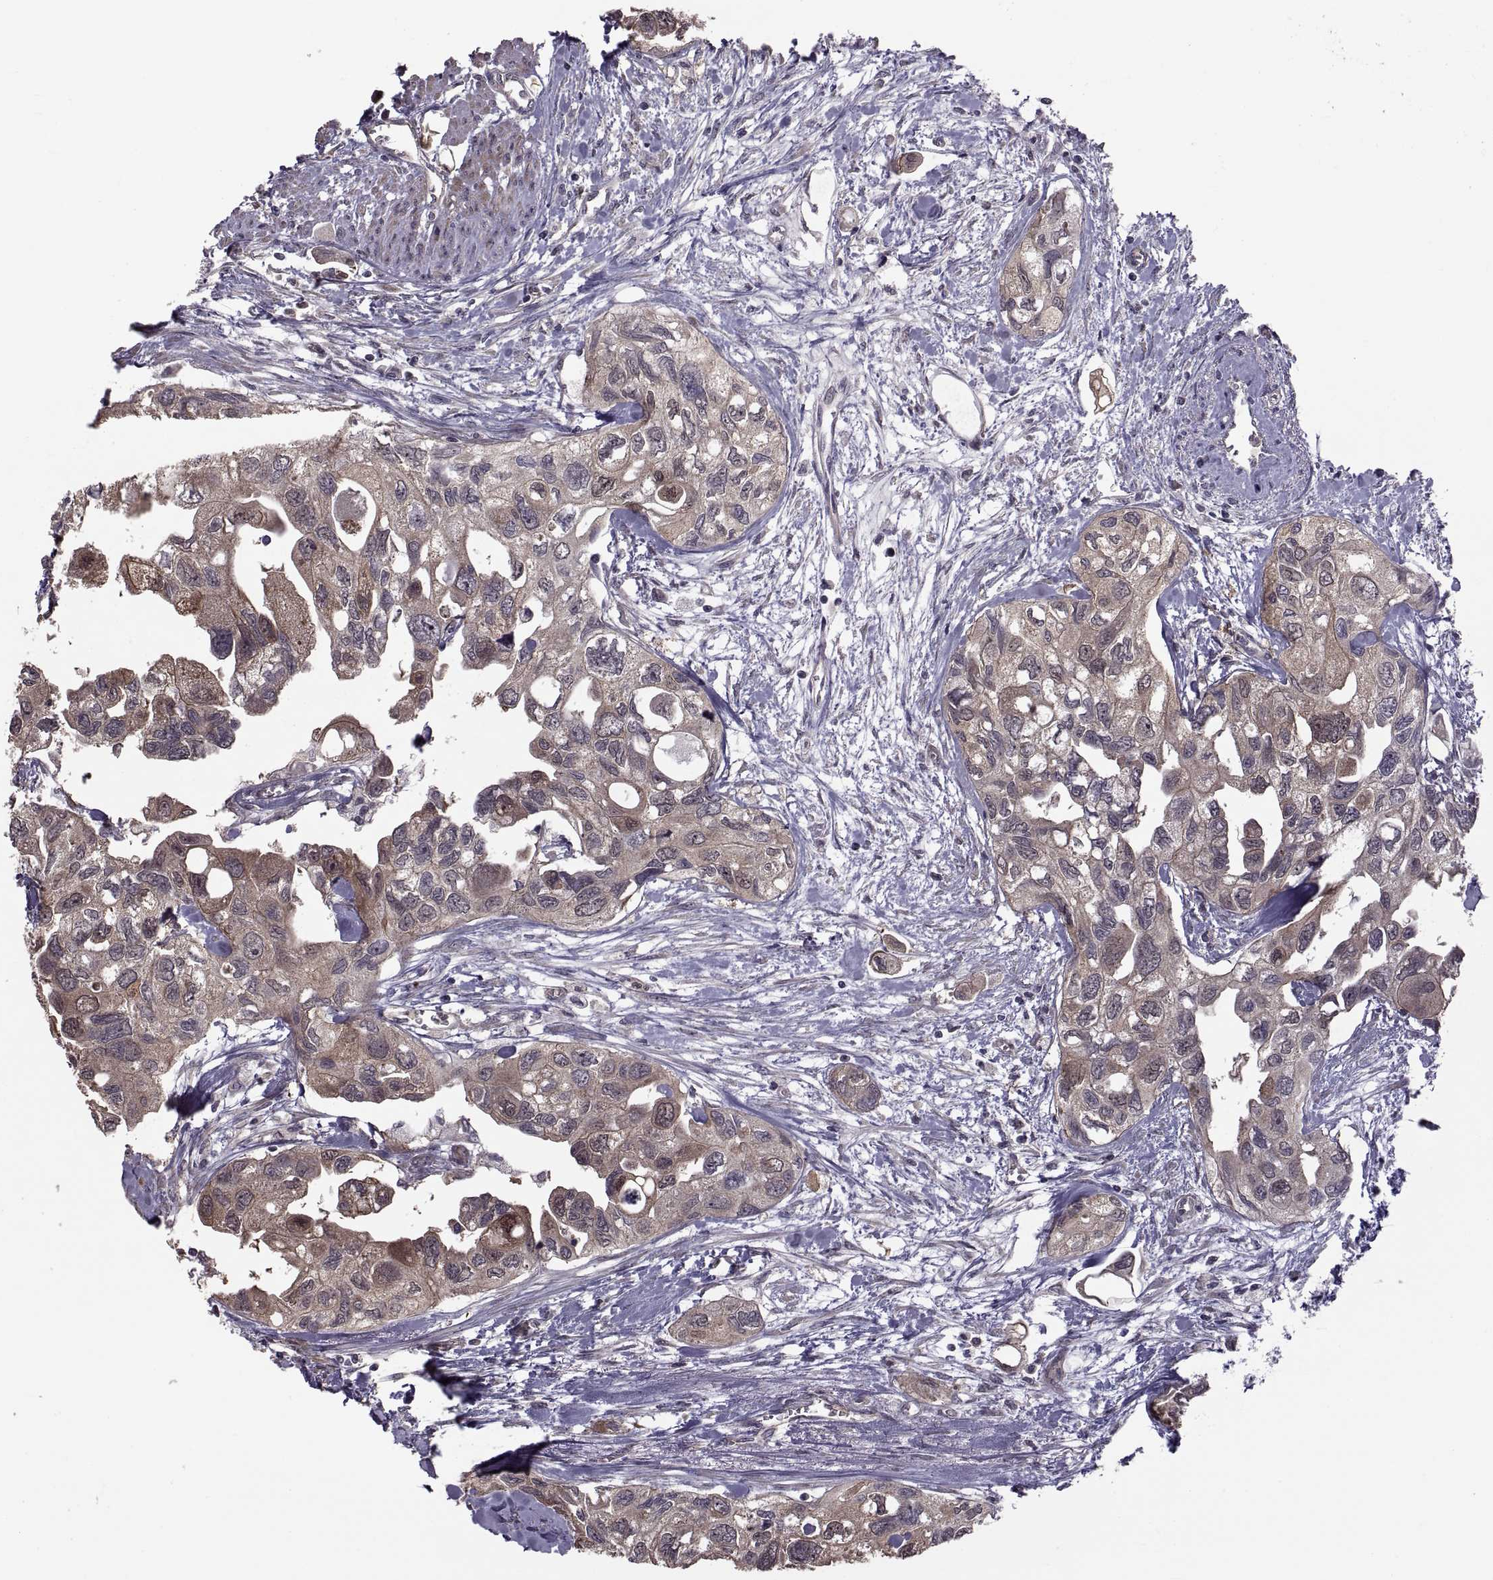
{"staining": {"intensity": "moderate", "quantity": "25%-75%", "location": "cytoplasmic/membranous"}, "tissue": "urothelial cancer", "cell_type": "Tumor cells", "image_type": "cancer", "snomed": [{"axis": "morphology", "description": "Urothelial carcinoma, High grade"}, {"axis": "topography", "description": "Urinary bladder"}], "caption": "High-grade urothelial carcinoma tissue exhibits moderate cytoplasmic/membranous expression in about 25%-75% of tumor cells, visualized by immunohistochemistry. (Brightfield microscopy of DAB IHC at high magnification).", "gene": "PMM2", "patient": {"sex": "male", "age": 59}}